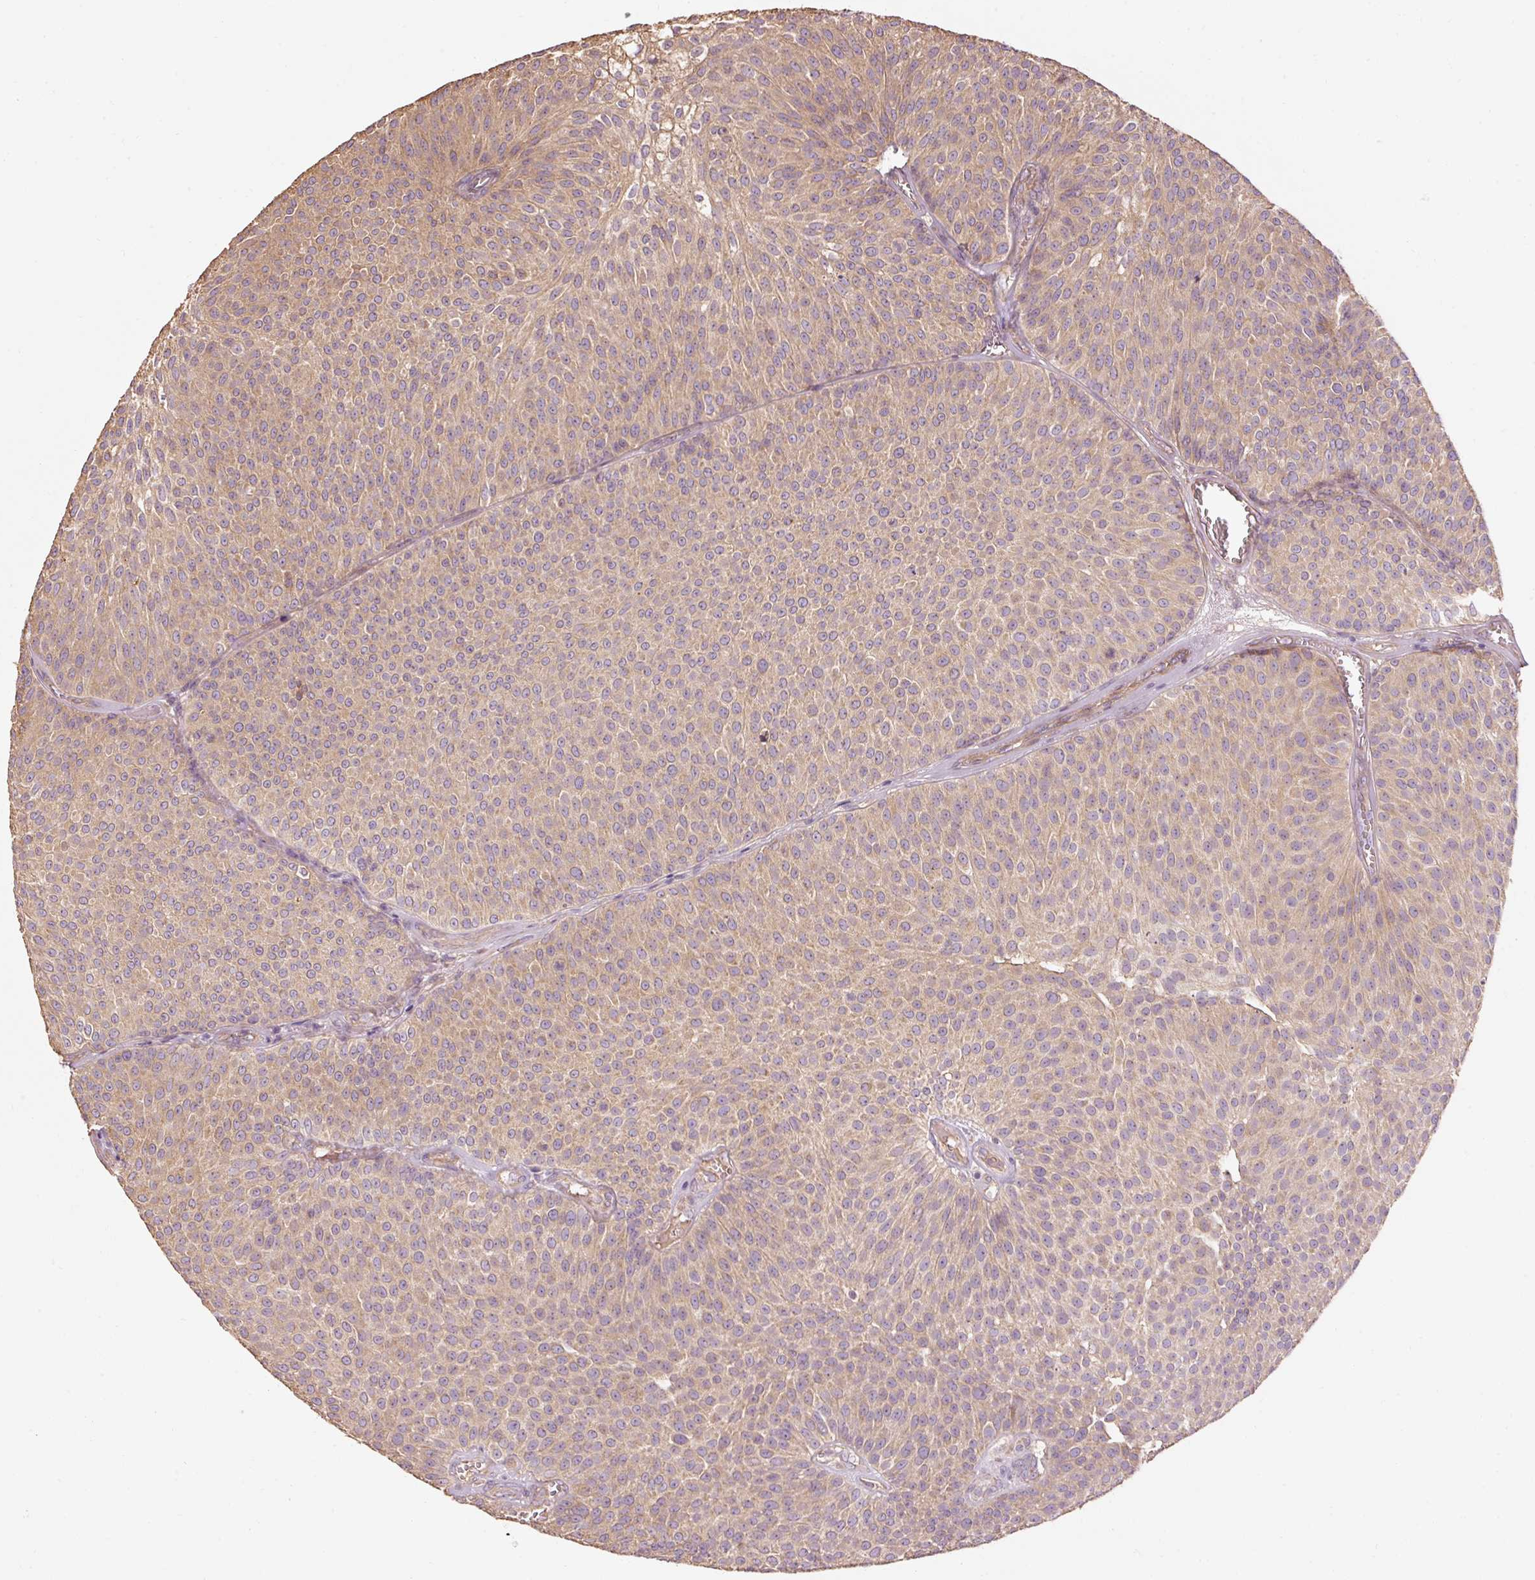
{"staining": {"intensity": "moderate", "quantity": "25%-75%", "location": "cytoplasmic/membranous"}, "tissue": "urothelial cancer", "cell_type": "Tumor cells", "image_type": "cancer", "snomed": [{"axis": "morphology", "description": "Urothelial carcinoma, Low grade"}, {"axis": "topography", "description": "Urinary bladder"}], "caption": "Immunohistochemical staining of human urothelial carcinoma (low-grade) shows medium levels of moderate cytoplasmic/membranous positivity in approximately 25%-75% of tumor cells. (Stains: DAB in brown, nuclei in blue, Microscopy: brightfield microscopy at high magnification).", "gene": "EFHC1", "patient": {"sex": "female", "age": 79}}